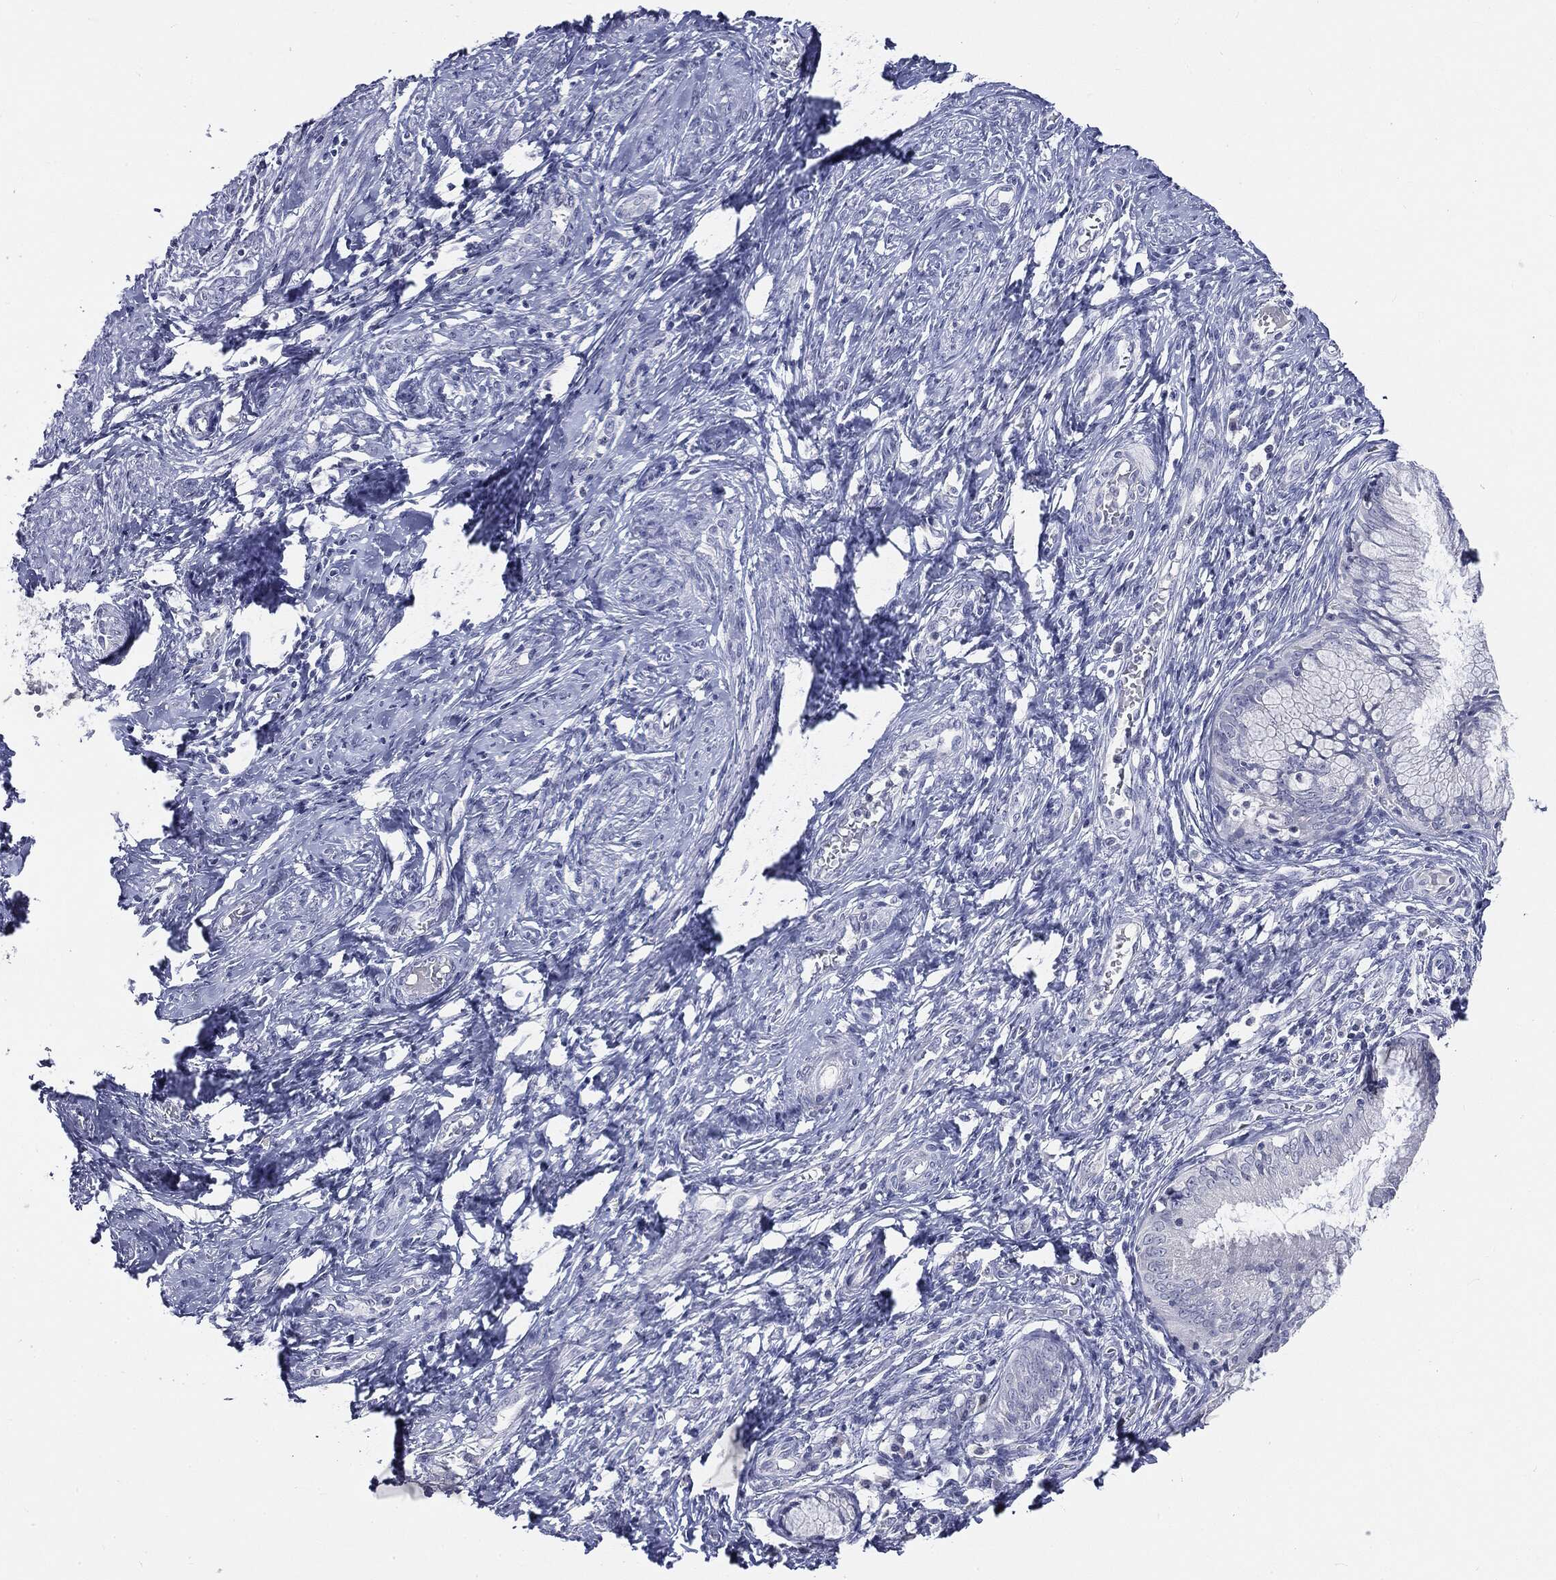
{"staining": {"intensity": "negative", "quantity": "none", "location": "none"}, "tissue": "cervical cancer", "cell_type": "Tumor cells", "image_type": "cancer", "snomed": [{"axis": "morphology", "description": "Normal tissue, NOS"}, {"axis": "morphology", "description": "Squamous cell carcinoma, NOS"}, {"axis": "topography", "description": "Cervix"}], "caption": "This is an IHC image of human cervical cancer (squamous cell carcinoma). There is no staining in tumor cells.", "gene": "CGB1", "patient": {"sex": "female", "age": 39}}